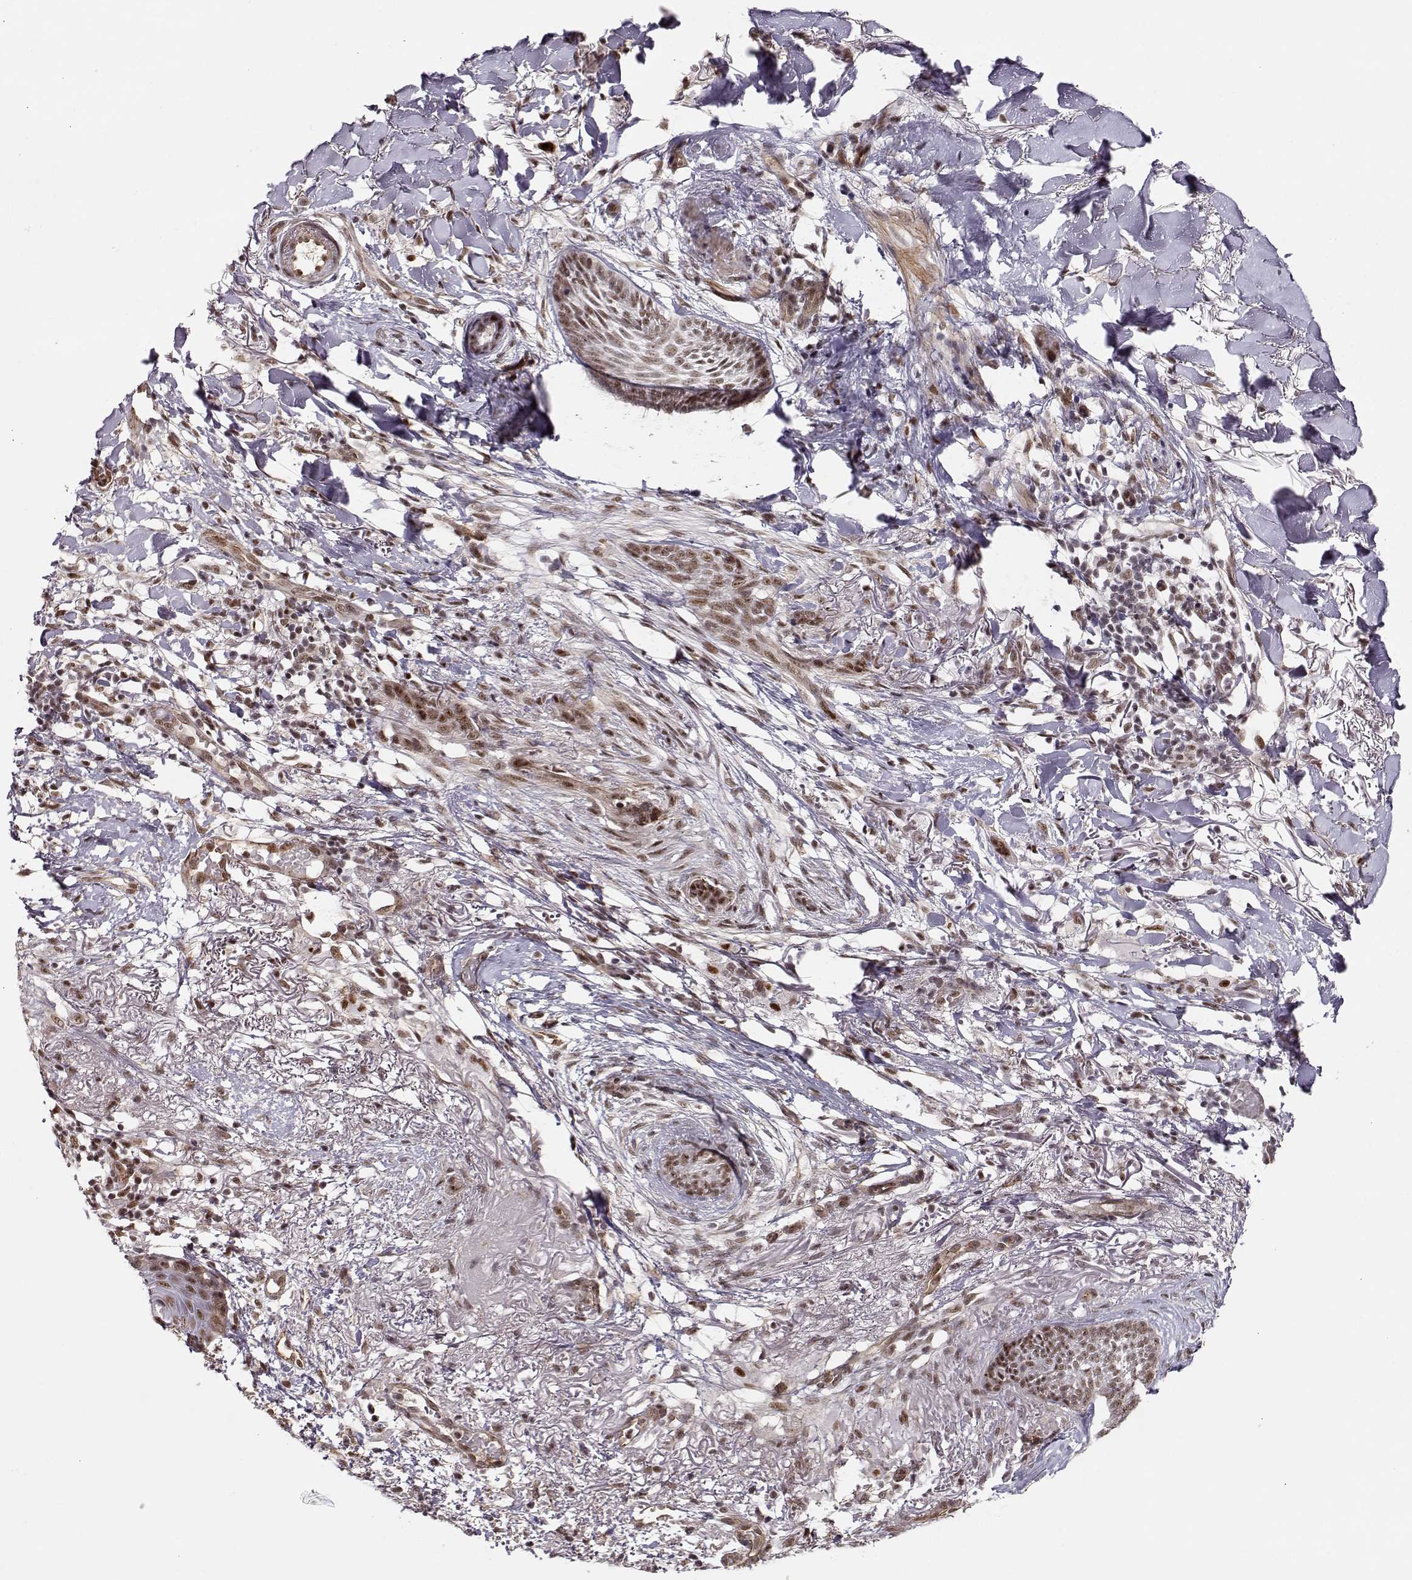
{"staining": {"intensity": "moderate", "quantity": ">75%", "location": "nuclear"}, "tissue": "skin cancer", "cell_type": "Tumor cells", "image_type": "cancer", "snomed": [{"axis": "morphology", "description": "Normal tissue, NOS"}, {"axis": "morphology", "description": "Basal cell carcinoma"}, {"axis": "topography", "description": "Skin"}], "caption": "Protein expression analysis of skin cancer (basal cell carcinoma) reveals moderate nuclear positivity in approximately >75% of tumor cells.", "gene": "CIR1", "patient": {"sex": "male", "age": 84}}